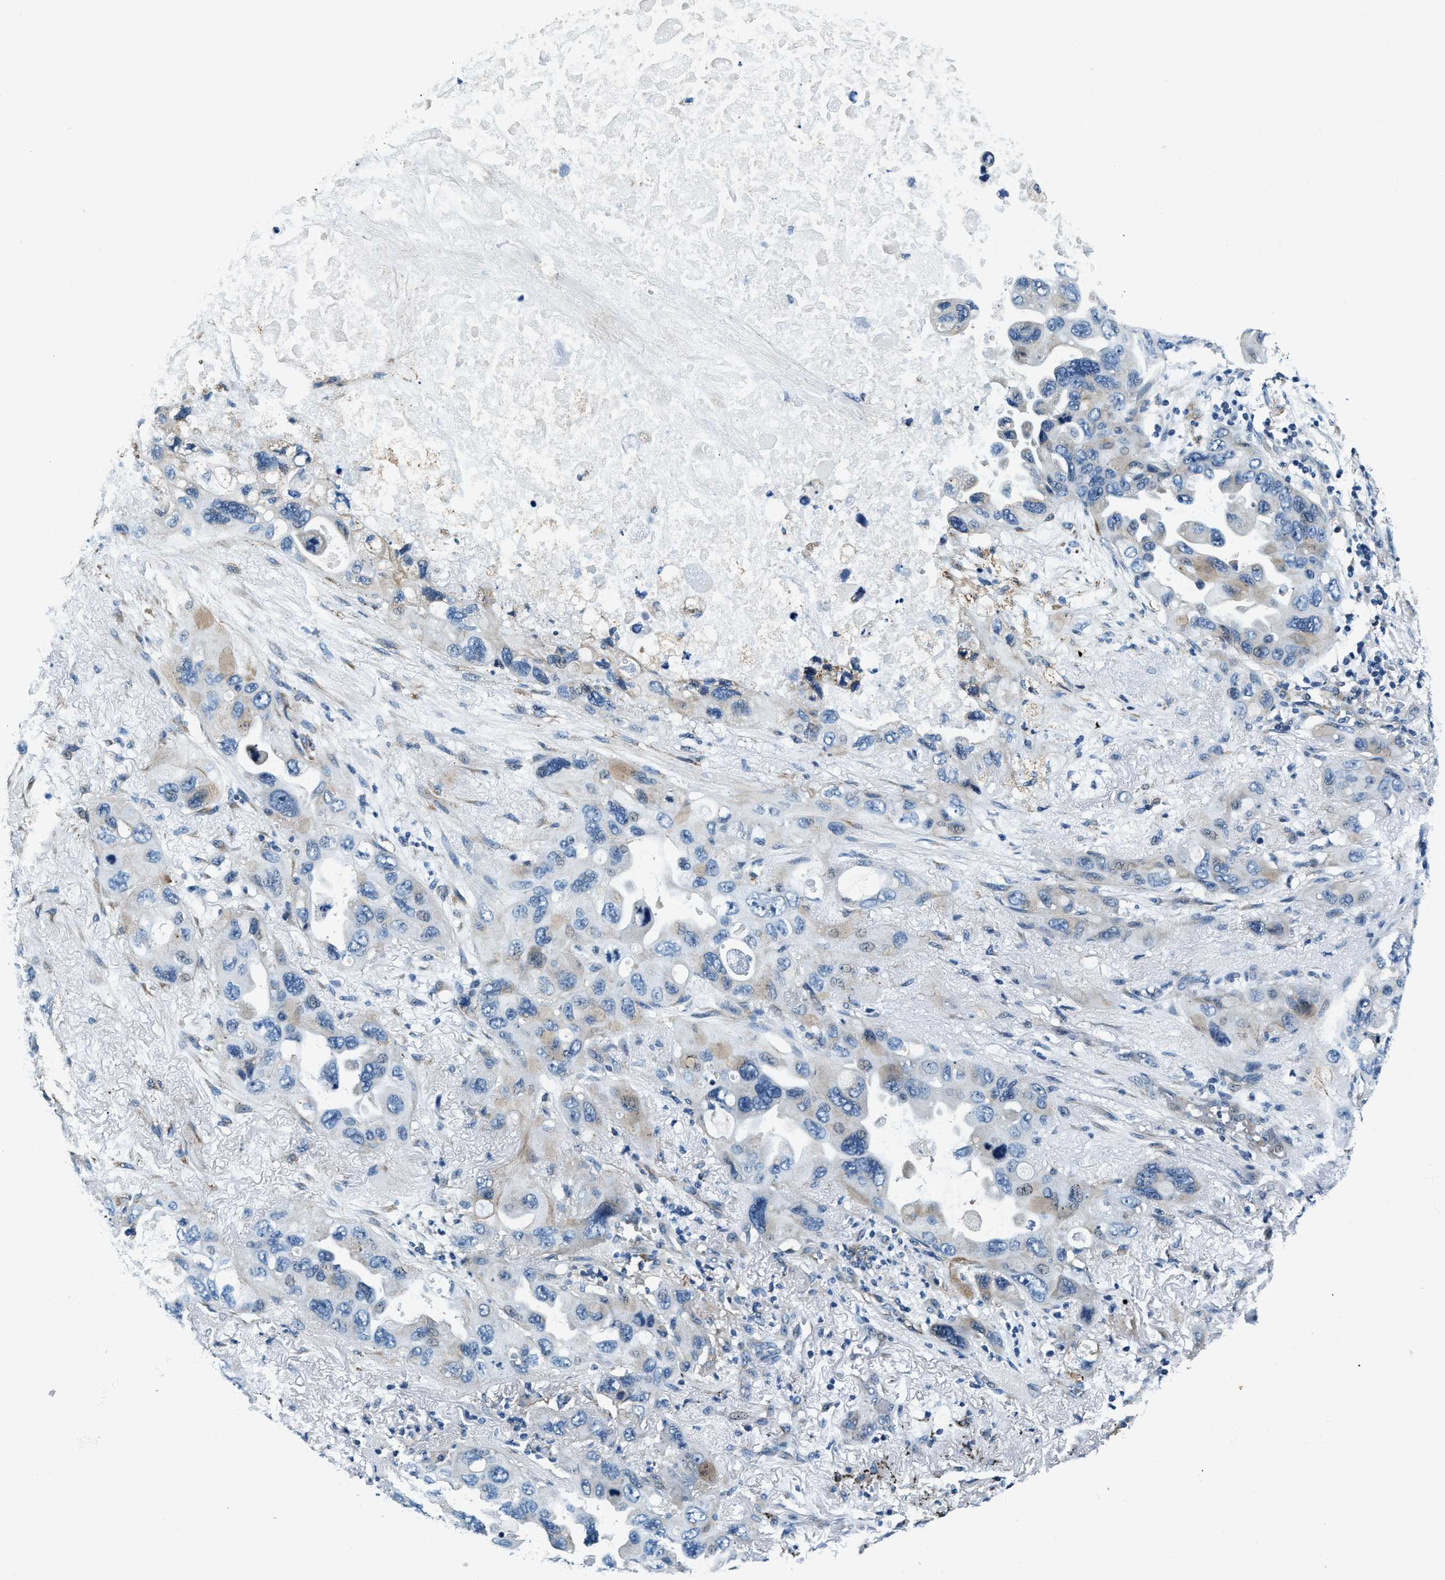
{"staining": {"intensity": "negative", "quantity": "none", "location": "none"}, "tissue": "lung cancer", "cell_type": "Tumor cells", "image_type": "cancer", "snomed": [{"axis": "morphology", "description": "Squamous cell carcinoma, NOS"}, {"axis": "topography", "description": "Lung"}], "caption": "This is a micrograph of immunohistochemistry staining of lung squamous cell carcinoma, which shows no expression in tumor cells.", "gene": "C2orf66", "patient": {"sex": "female", "age": 73}}